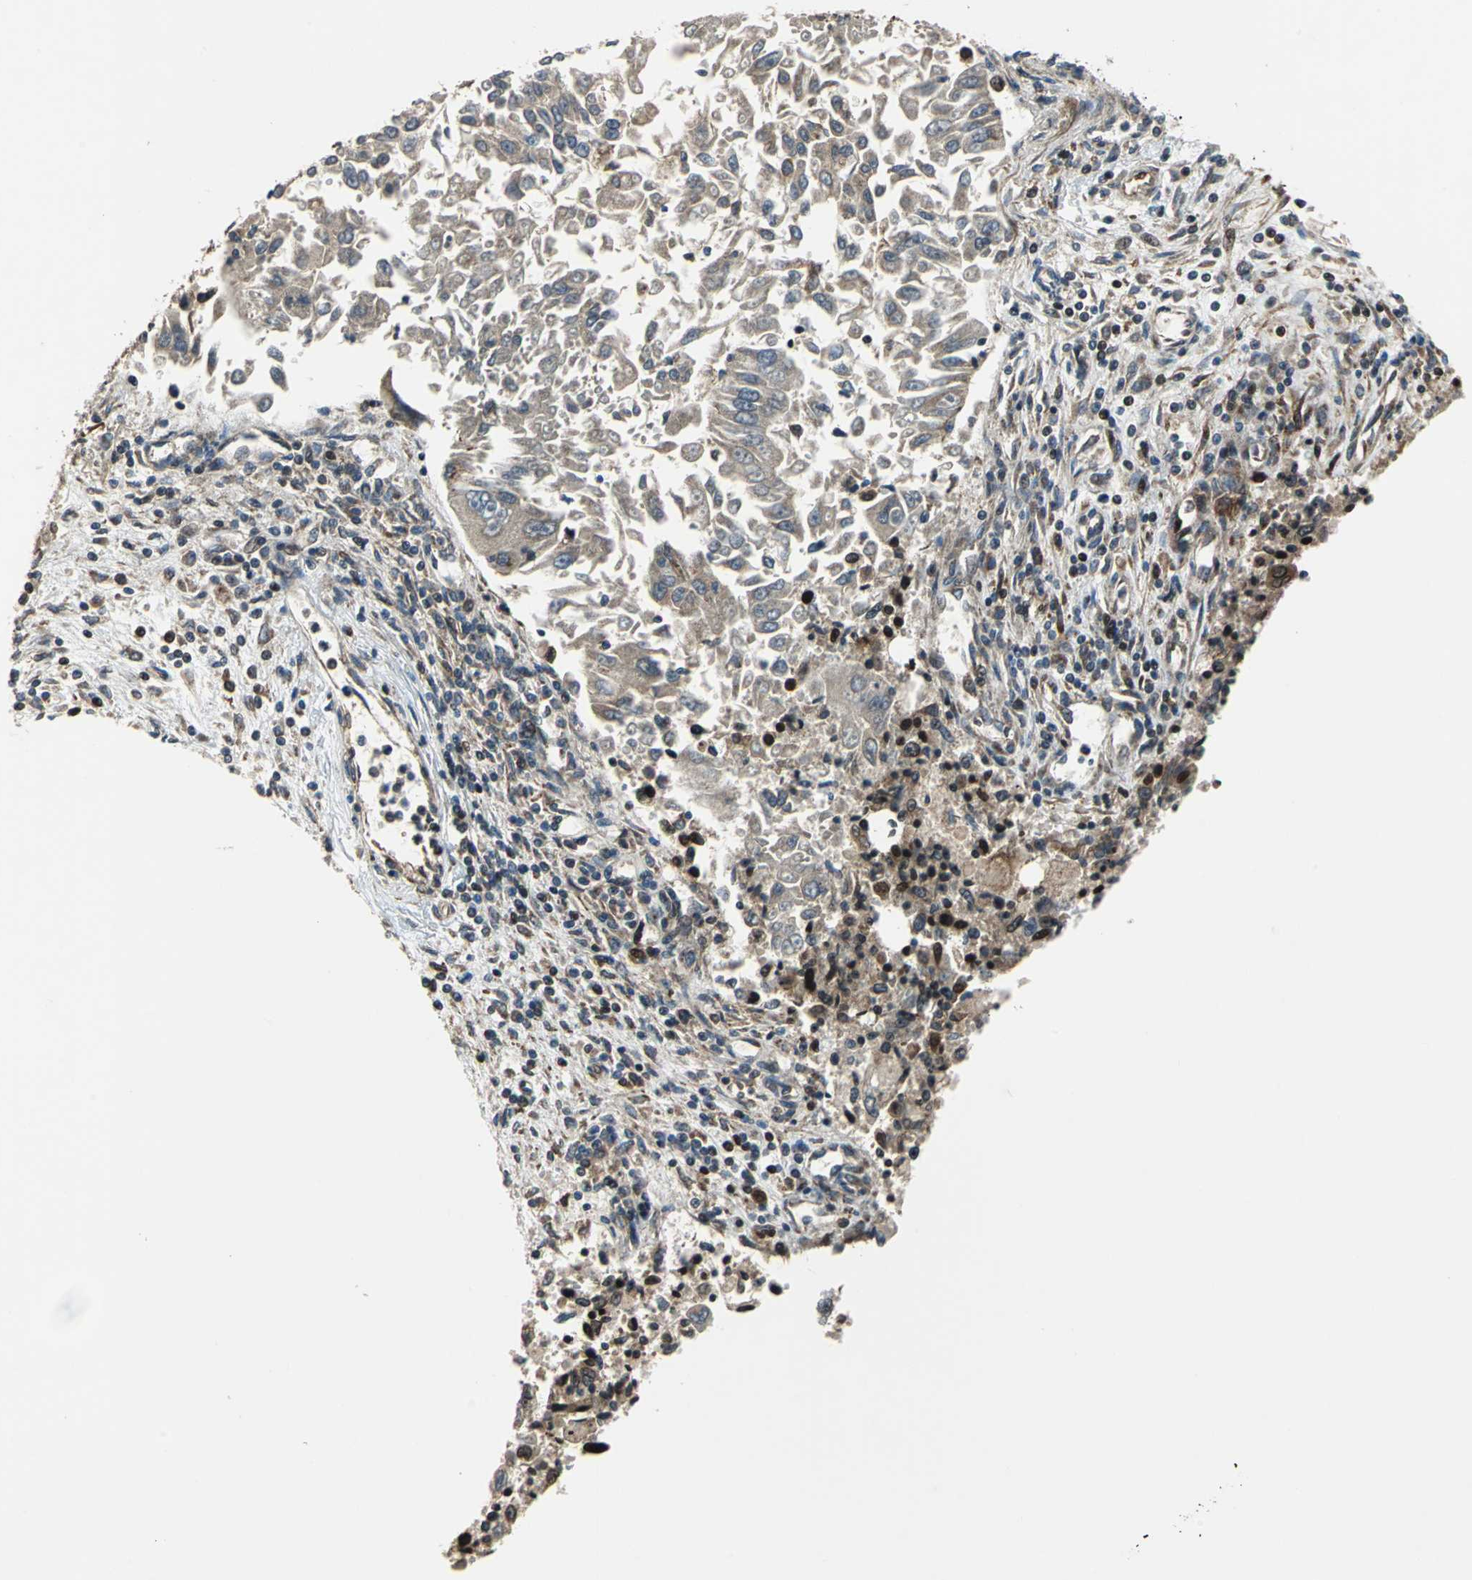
{"staining": {"intensity": "weak", "quantity": ">75%", "location": "cytoplasmic/membranous"}, "tissue": "lung cancer", "cell_type": "Tumor cells", "image_type": "cancer", "snomed": [{"axis": "morphology", "description": "Adenocarcinoma, NOS"}, {"axis": "topography", "description": "Lung"}], "caption": "Lung cancer (adenocarcinoma) was stained to show a protein in brown. There is low levels of weak cytoplasmic/membranous staining in approximately >75% of tumor cells.", "gene": "AATF", "patient": {"sex": "male", "age": 84}}